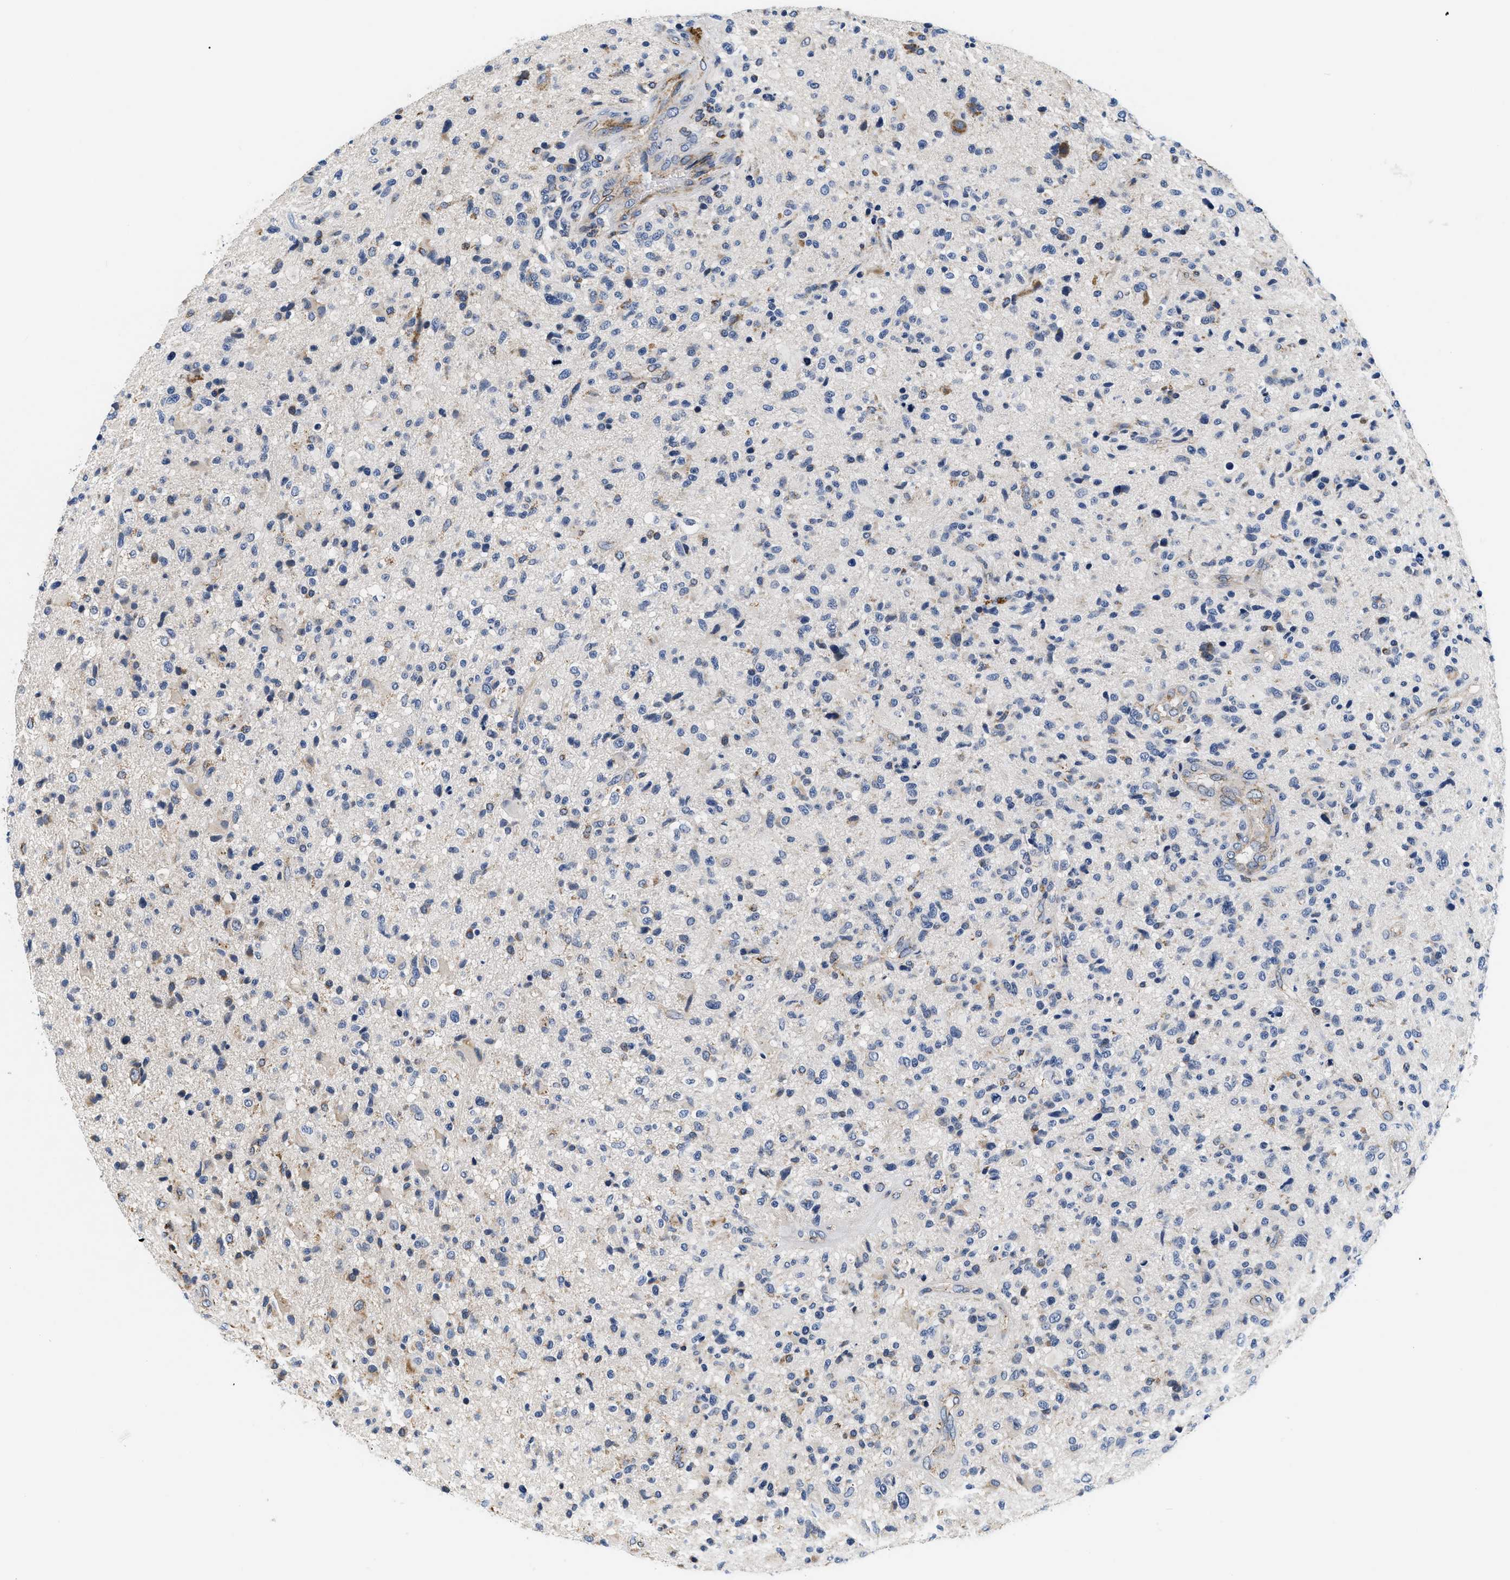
{"staining": {"intensity": "negative", "quantity": "none", "location": "none"}, "tissue": "glioma", "cell_type": "Tumor cells", "image_type": "cancer", "snomed": [{"axis": "morphology", "description": "Glioma, malignant, High grade"}, {"axis": "topography", "description": "Brain"}], "caption": "Tumor cells are negative for brown protein staining in malignant glioma (high-grade).", "gene": "PDP1", "patient": {"sex": "male", "age": 72}}